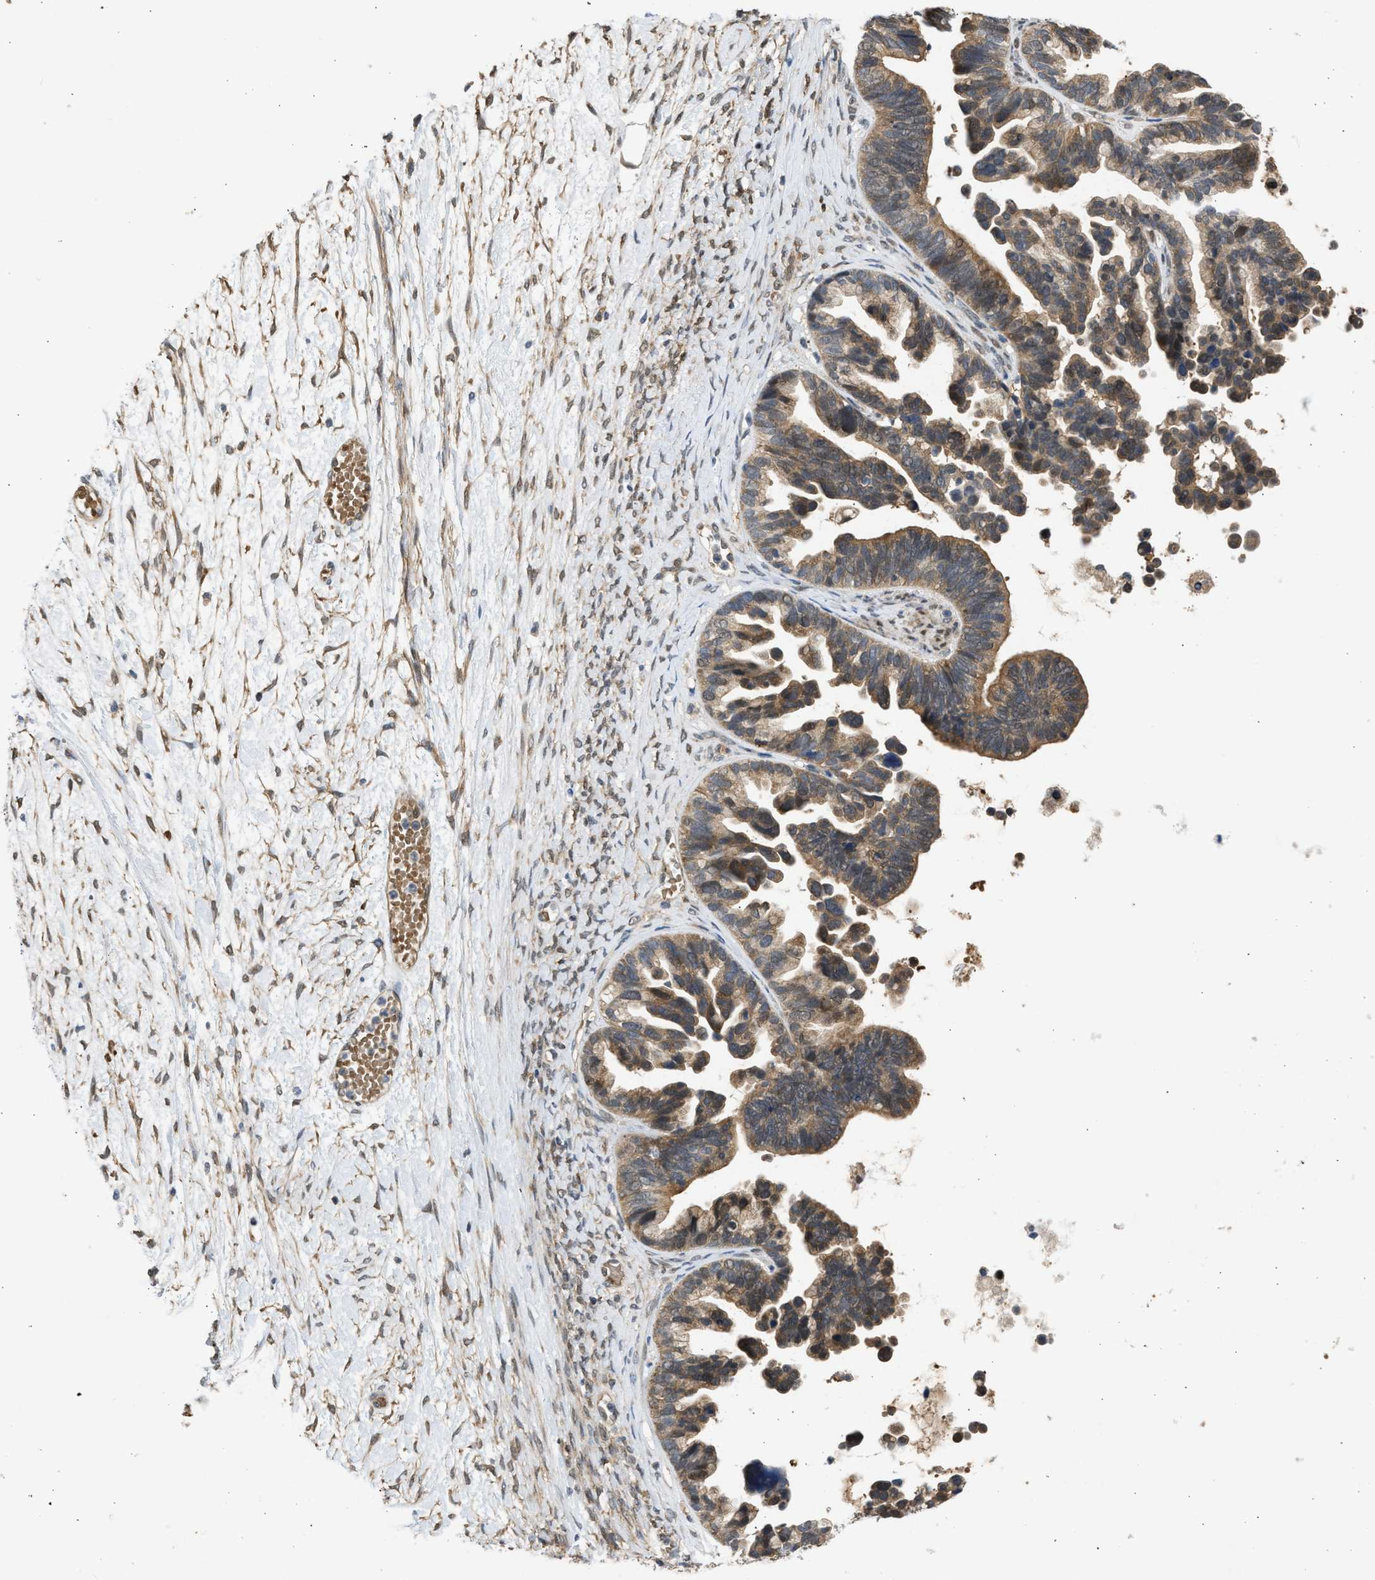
{"staining": {"intensity": "moderate", "quantity": ">75%", "location": "cytoplasmic/membranous"}, "tissue": "ovarian cancer", "cell_type": "Tumor cells", "image_type": "cancer", "snomed": [{"axis": "morphology", "description": "Cystadenocarcinoma, serous, NOS"}, {"axis": "topography", "description": "Ovary"}], "caption": "Human ovarian cancer stained for a protein (brown) exhibits moderate cytoplasmic/membranous positive staining in about >75% of tumor cells.", "gene": "MAPK7", "patient": {"sex": "female", "age": 56}}